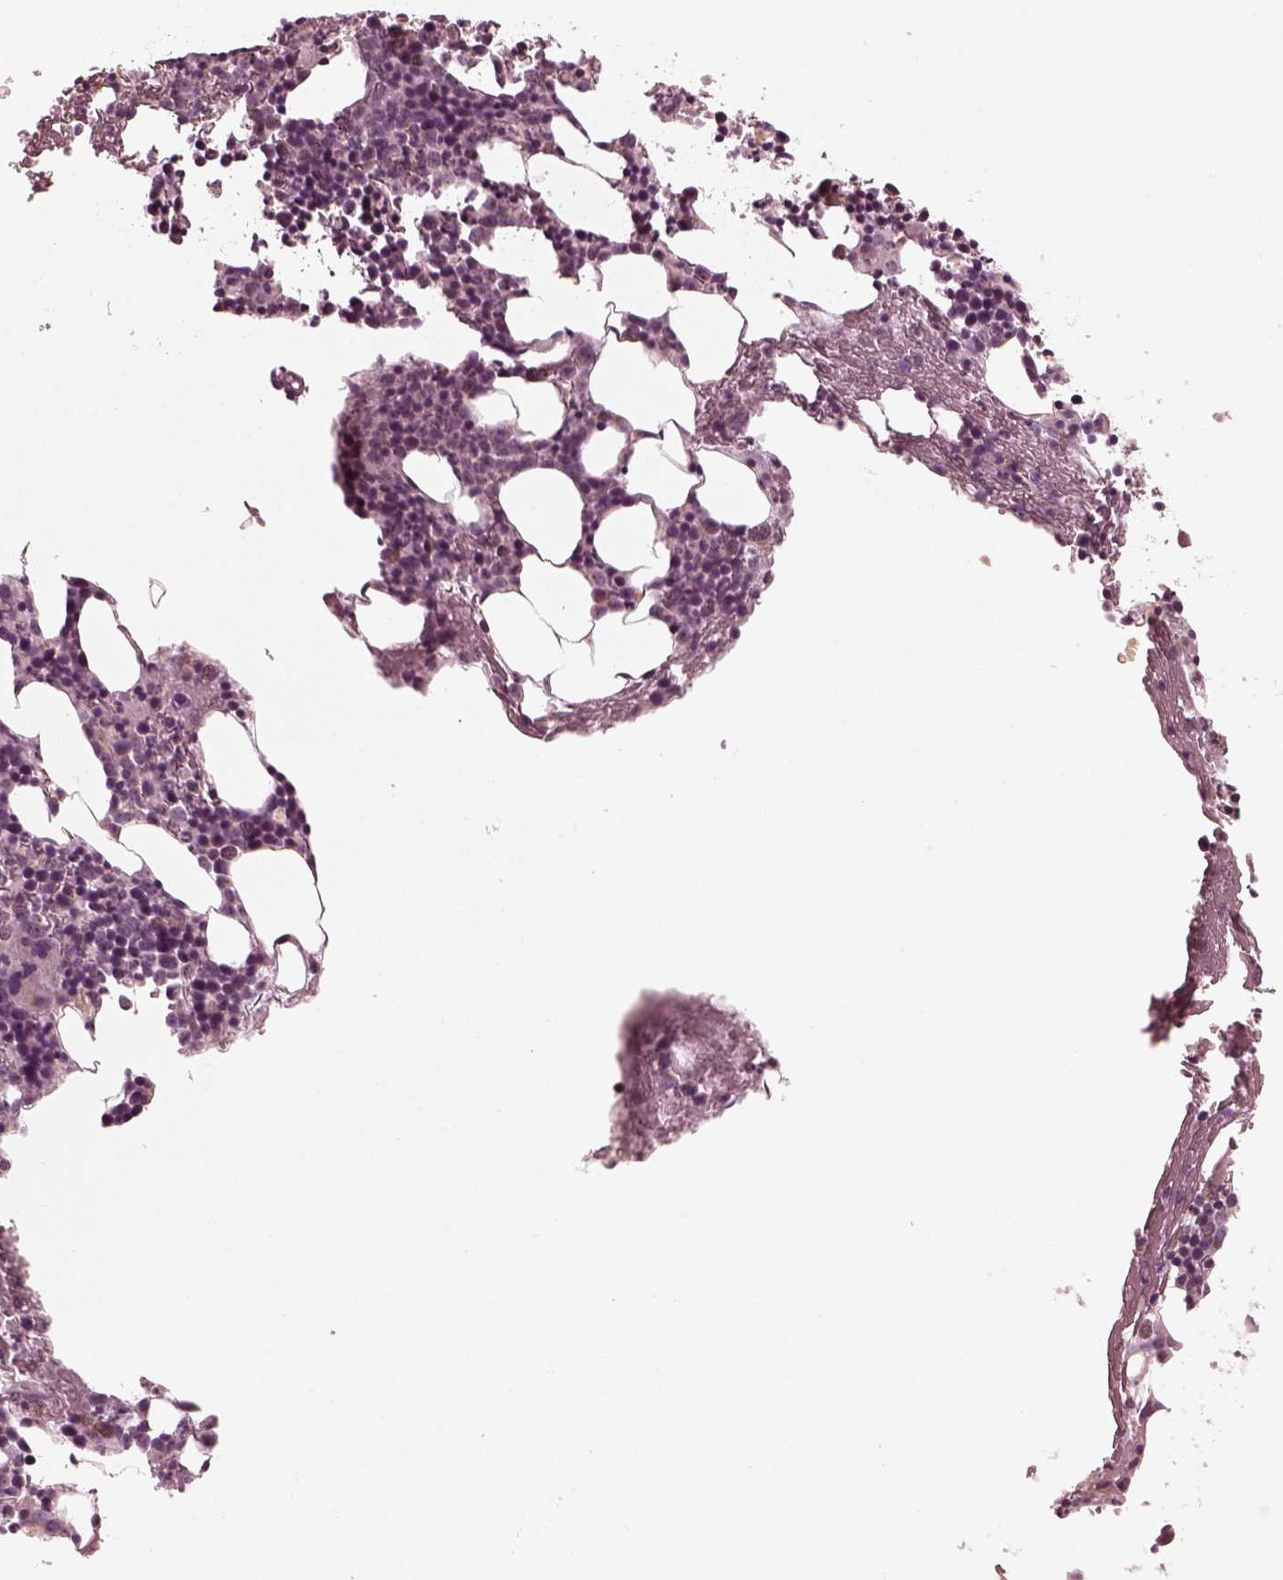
{"staining": {"intensity": "negative", "quantity": "none", "location": "none"}, "tissue": "bone marrow", "cell_type": "Hematopoietic cells", "image_type": "normal", "snomed": [{"axis": "morphology", "description": "Normal tissue, NOS"}, {"axis": "topography", "description": "Bone marrow"}], "caption": "IHC histopathology image of normal bone marrow: human bone marrow stained with DAB exhibits no significant protein positivity in hematopoietic cells.", "gene": "KIF6", "patient": {"sex": "male", "age": 72}}